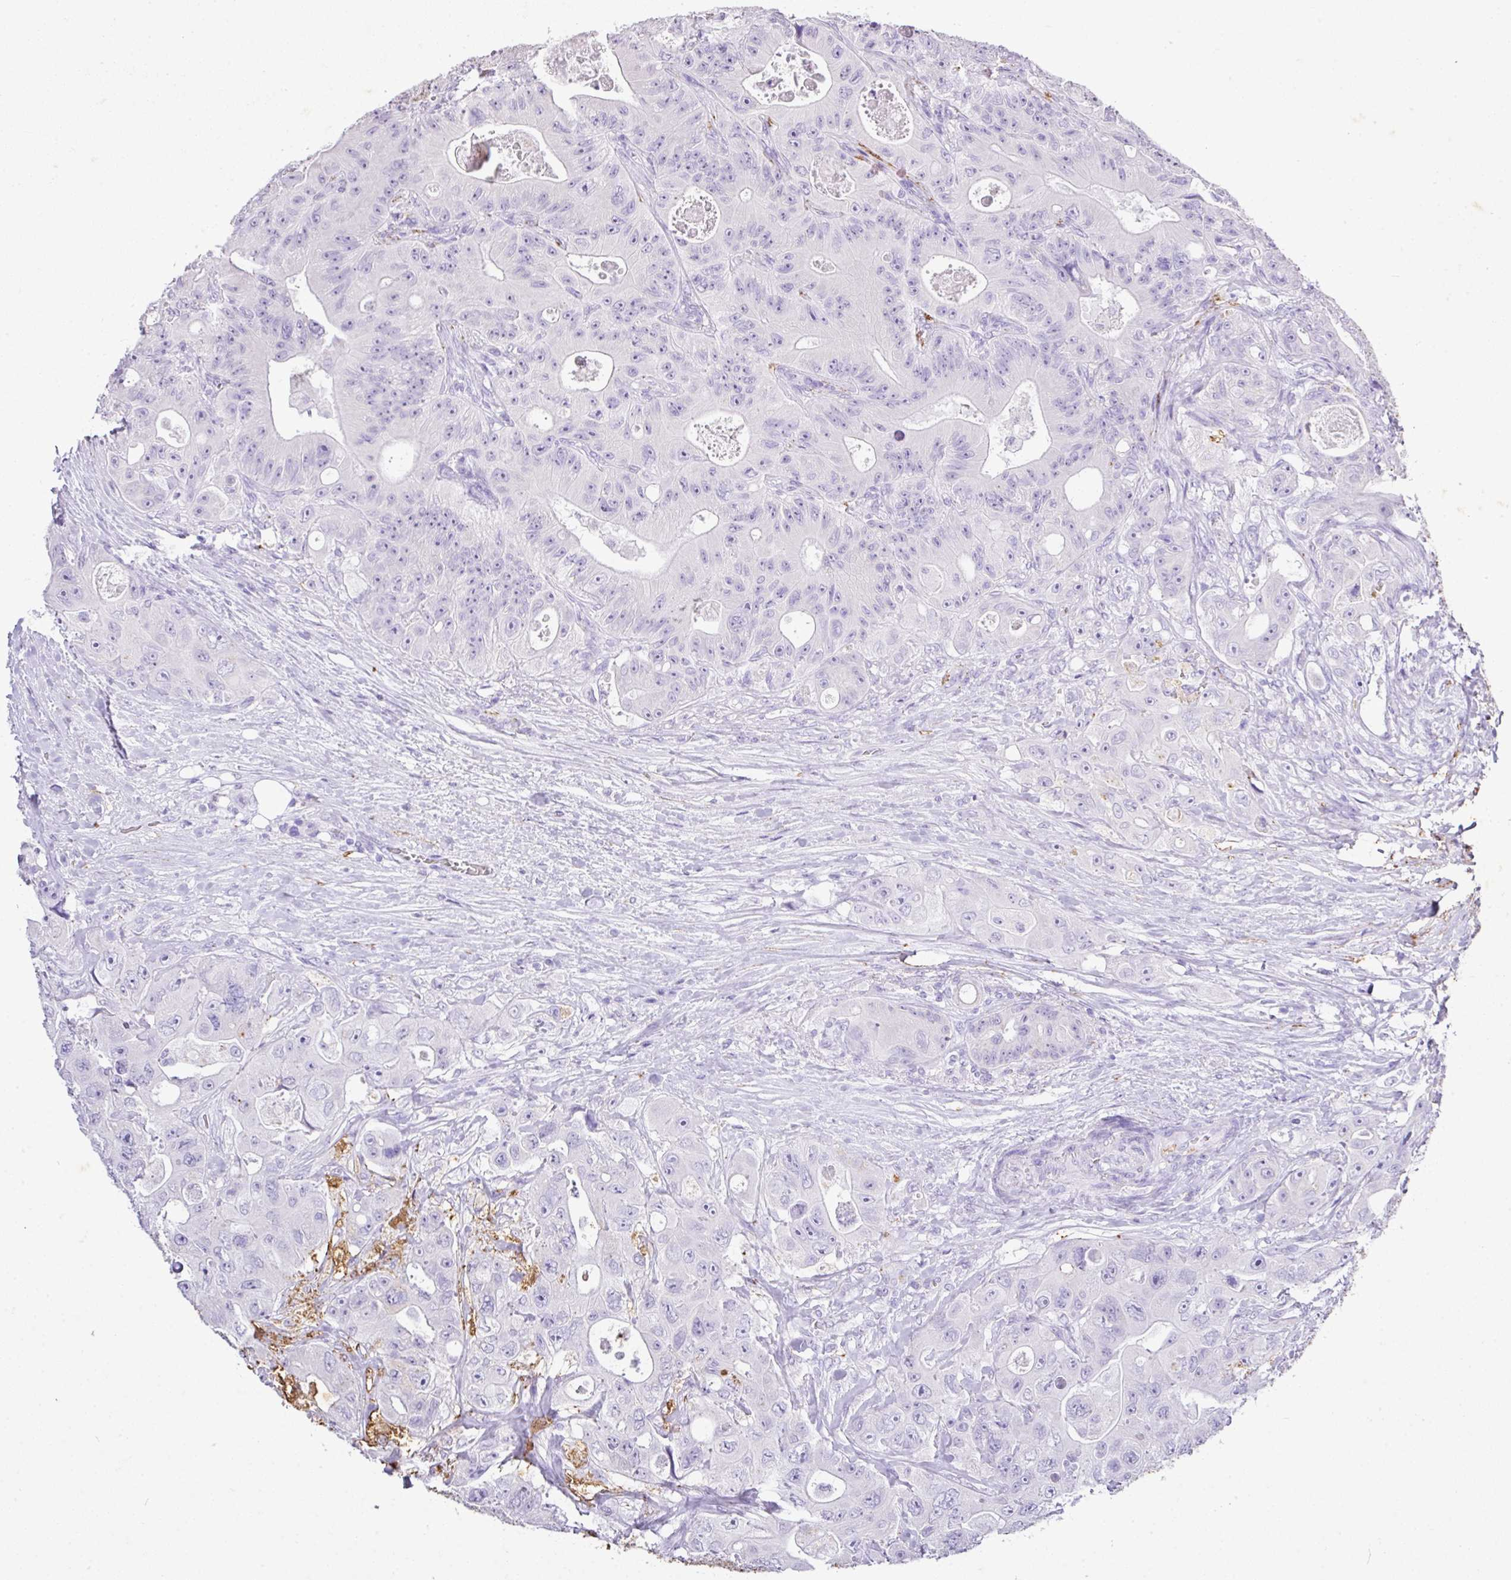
{"staining": {"intensity": "negative", "quantity": "none", "location": "none"}, "tissue": "colorectal cancer", "cell_type": "Tumor cells", "image_type": "cancer", "snomed": [{"axis": "morphology", "description": "Adenocarcinoma, NOS"}, {"axis": "topography", "description": "Colon"}], "caption": "Immunohistochemical staining of adenocarcinoma (colorectal) reveals no significant staining in tumor cells. (DAB IHC visualized using brightfield microscopy, high magnification).", "gene": "KCNJ11", "patient": {"sex": "female", "age": 46}}